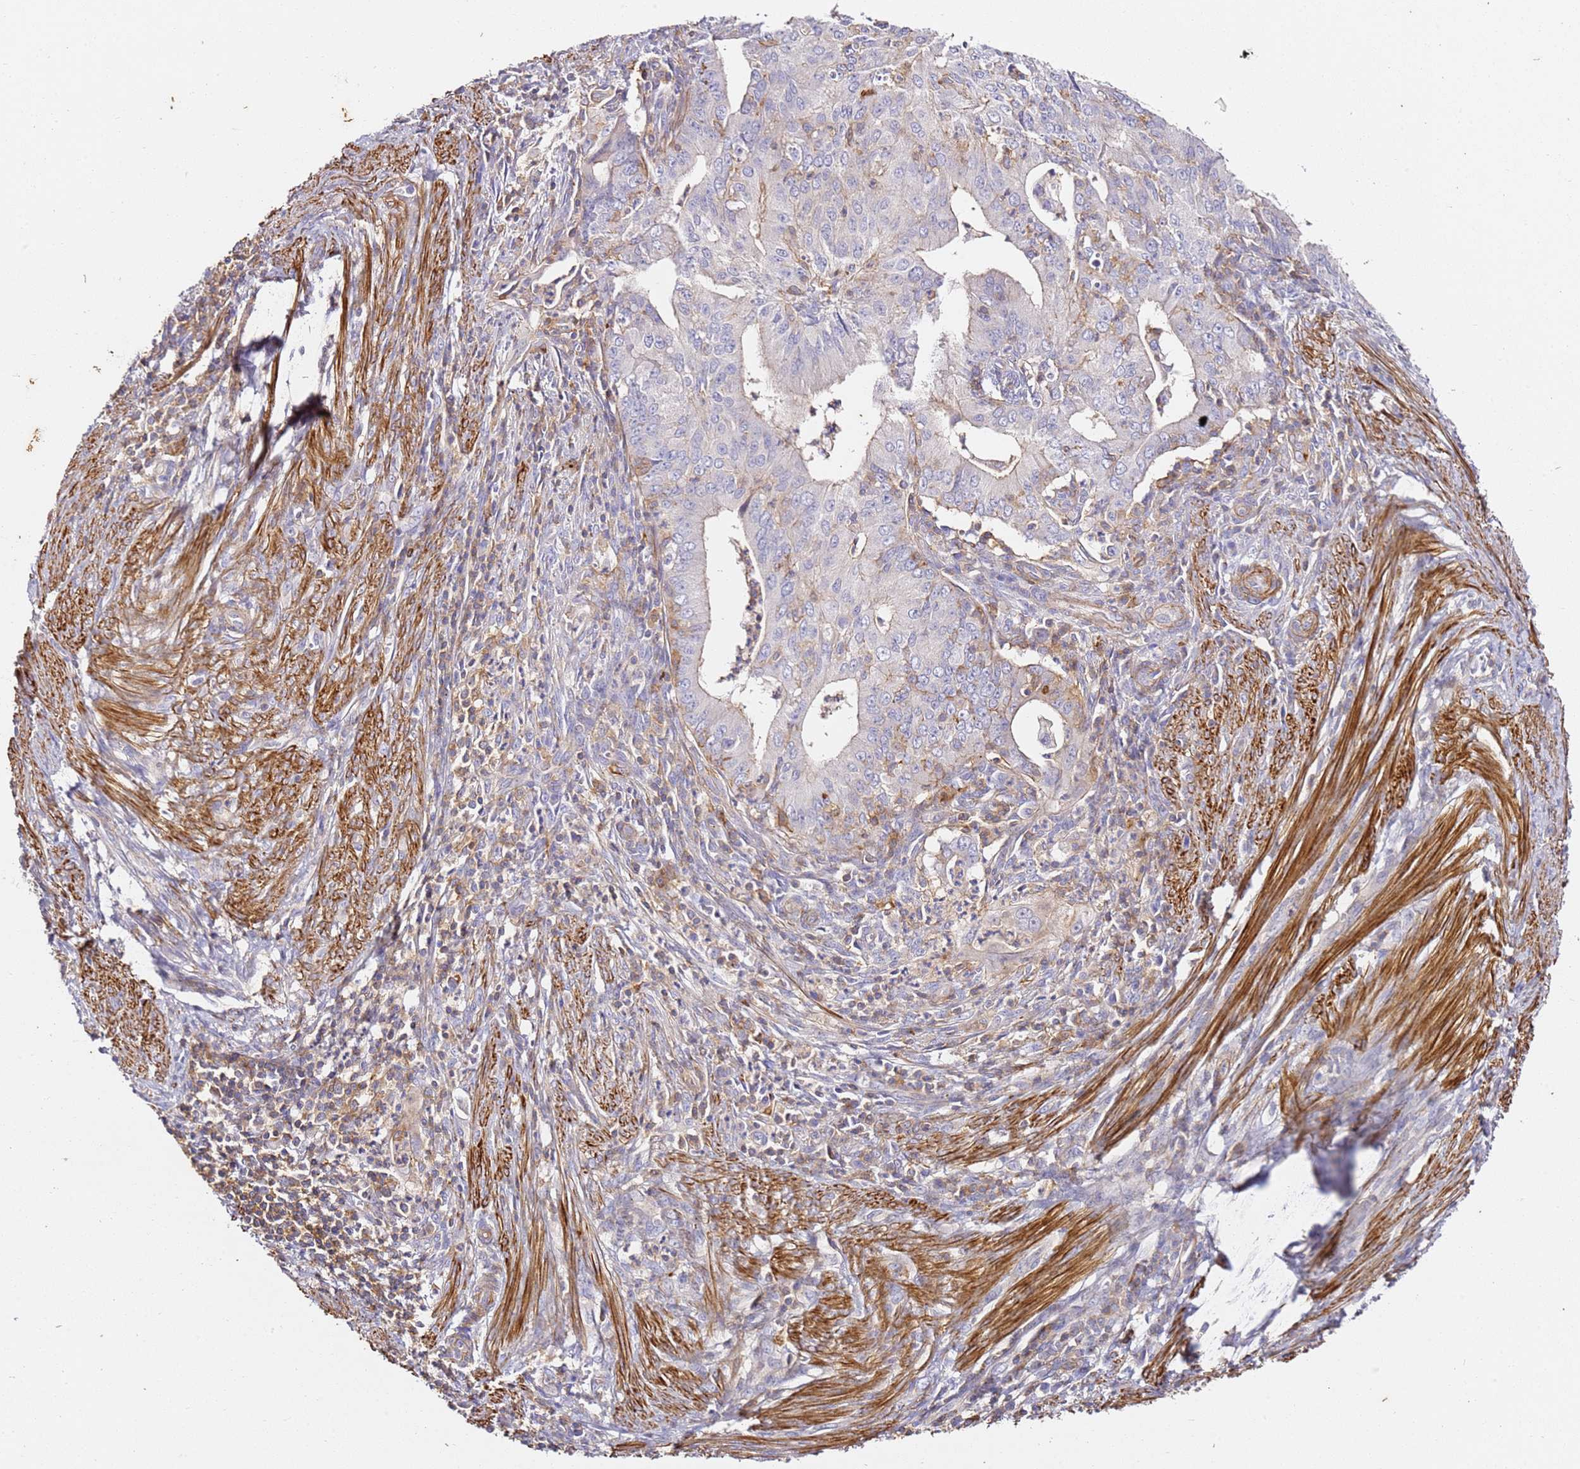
{"staining": {"intensity": "weak", "quantity": "<25%", "location": "cytoplasmic/membranous"}, "tissue": "endometrial cancer", "cell_type": "Tumor cells", "image_type": "cancer", "snomed": [{"axis": "morphology", "description": "Adenocarcinoma, NOS"}, {"axis": "topography", "description": "Endometrium"}], "caption": "Immunohistochemistry image of neoplastic tissue: endometrial cancer stained with DAB (3,3'-diaminobenzidine) shows no significant protein positivity in tumor cells.", "gene": "ZNF671", "patient": {"sex": "female", "age": 50}}